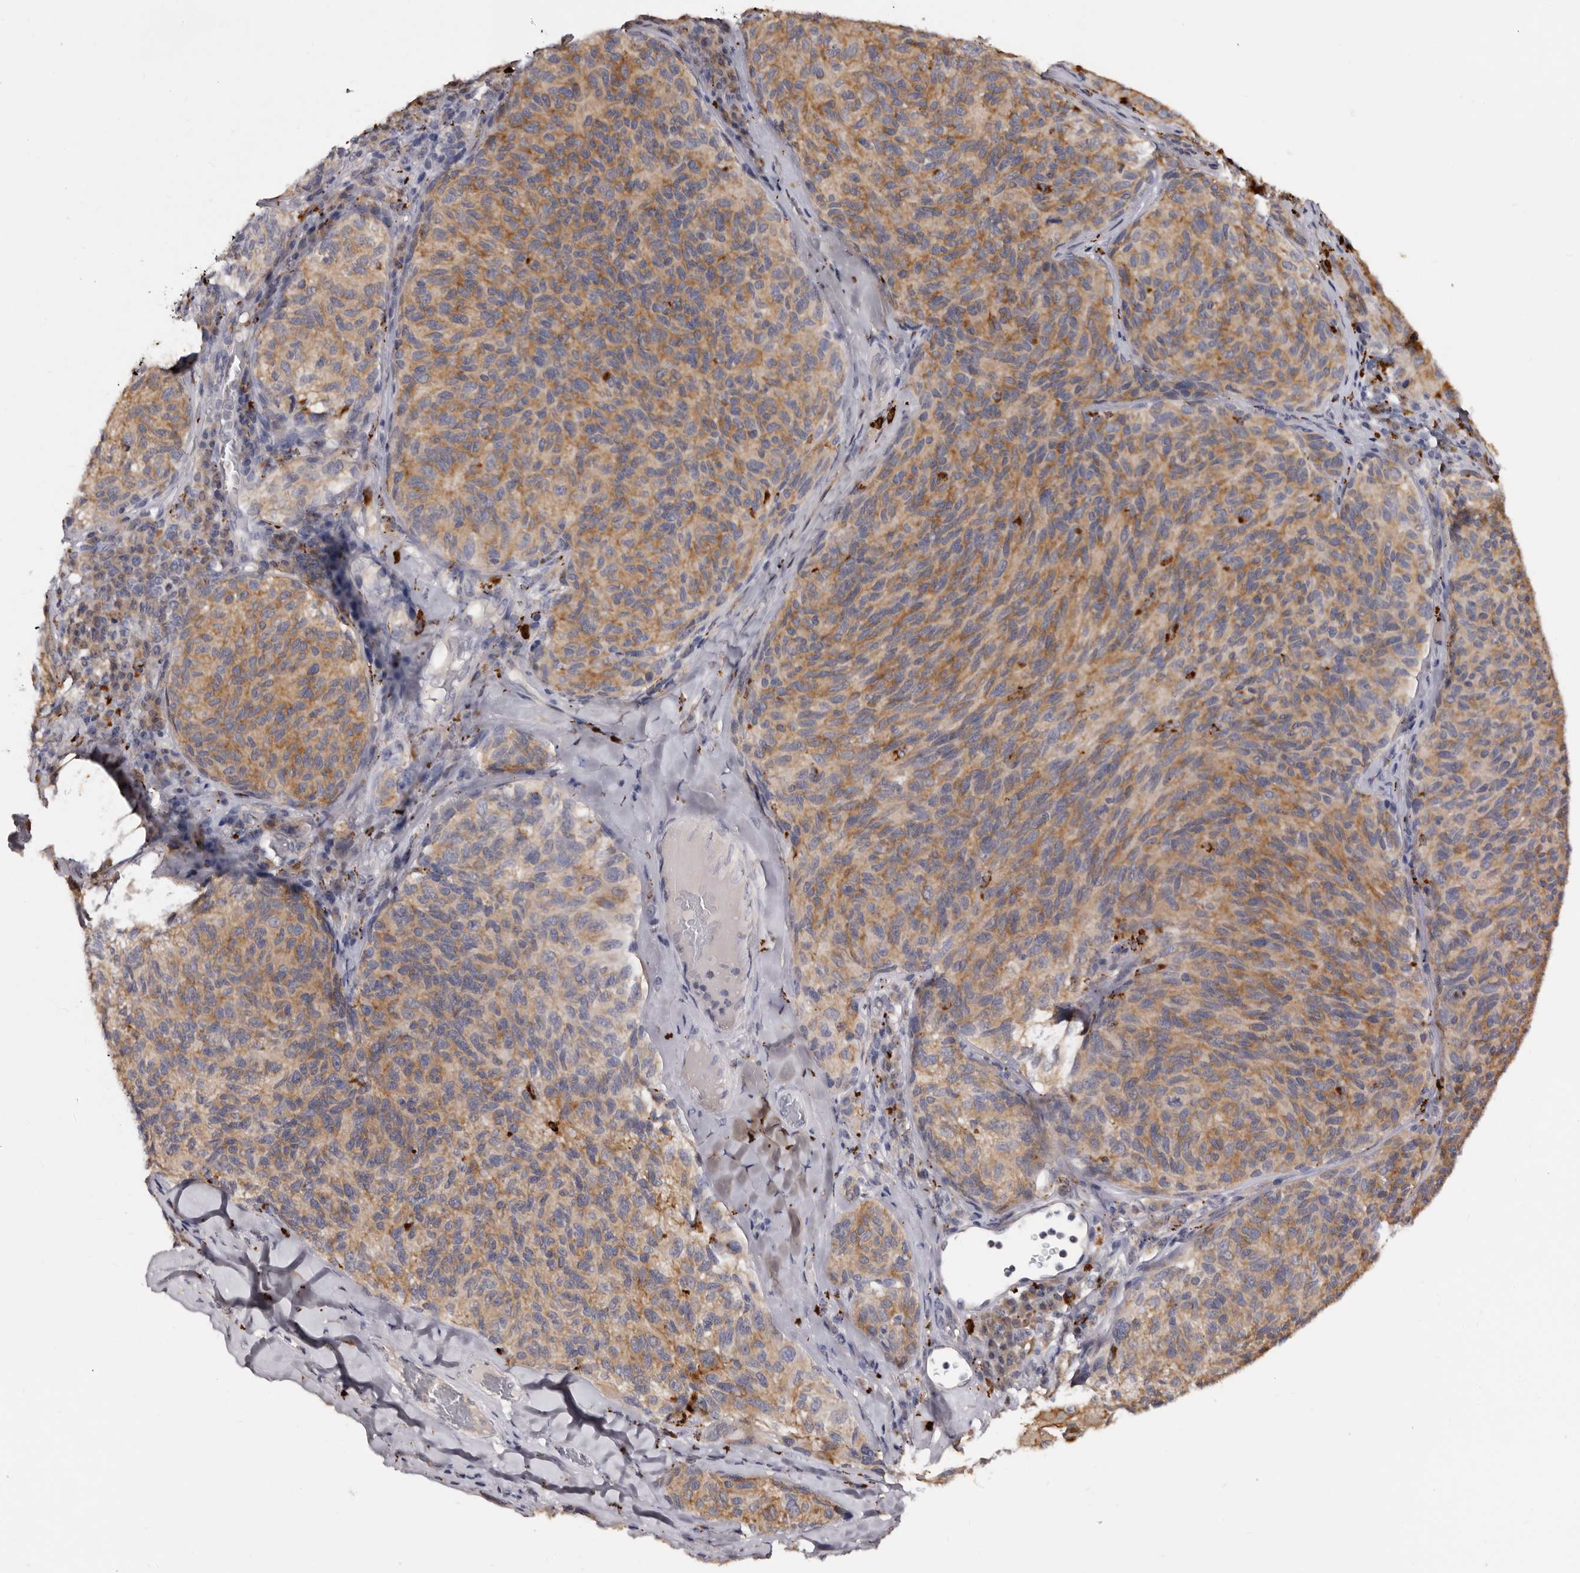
{"staining": {"intensity": "moderate", "quantity": ">75%", "location": "cytoplasmic/membranous"}, "tissue": "melanoma", "cell_type": "Tumor cells", "image_type": "cancer", "snomed": [{"axis": "morphology", "description": "Malignant melanoma, NOS"}, {"axis": "topography", "description": "Skin"}], "caption": "Melanoma stained for a protein displays moderate cytoplasmic/membranous positivity in tumor cells.", "gene": "DAP", "patient": {"sex": "female", "age": 73}}